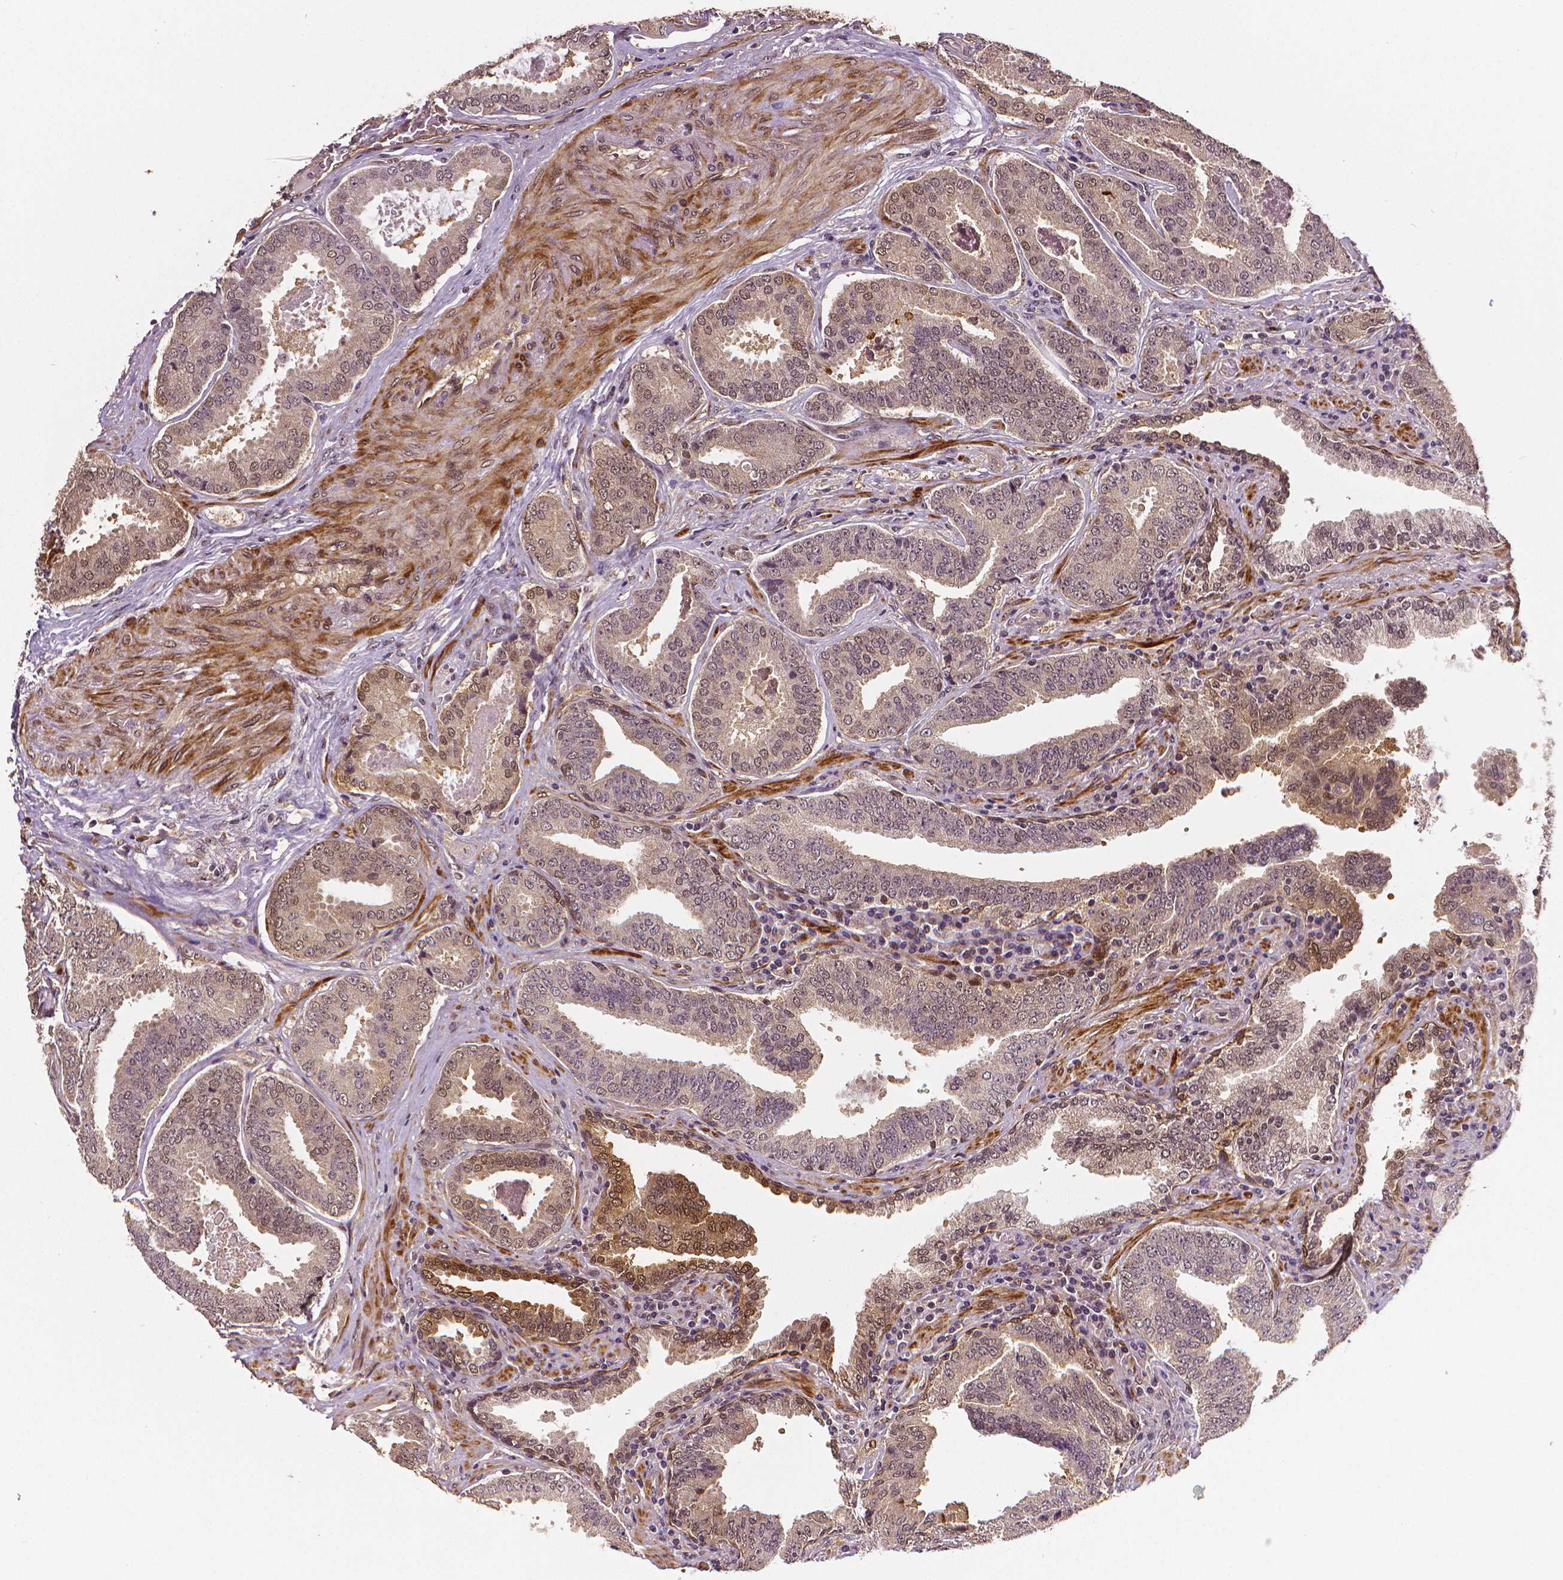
{"staining": {"intensity": "weak", "quantity": "<25%", "location": "cytoplasmic/membranous,nuclear"}, "tissue": "prostate cancer", "cell_type": "Tumor cells", "image_type": "cancer", "snomed": [{"axis": "morphology", "description": "Adenocarcinoma, NOS"}, {"axis": "topography", "description": "Prostate"}], "caption": "This is a image of immunohistochemistry (IHC) staining of adenocarcinoma (prostate), which shows no positivity in tumor cells. (IHC, brightfield microscopy, high magnification).", "gene": "STAT3", "patient": {"sex": "male", "age": 64}}